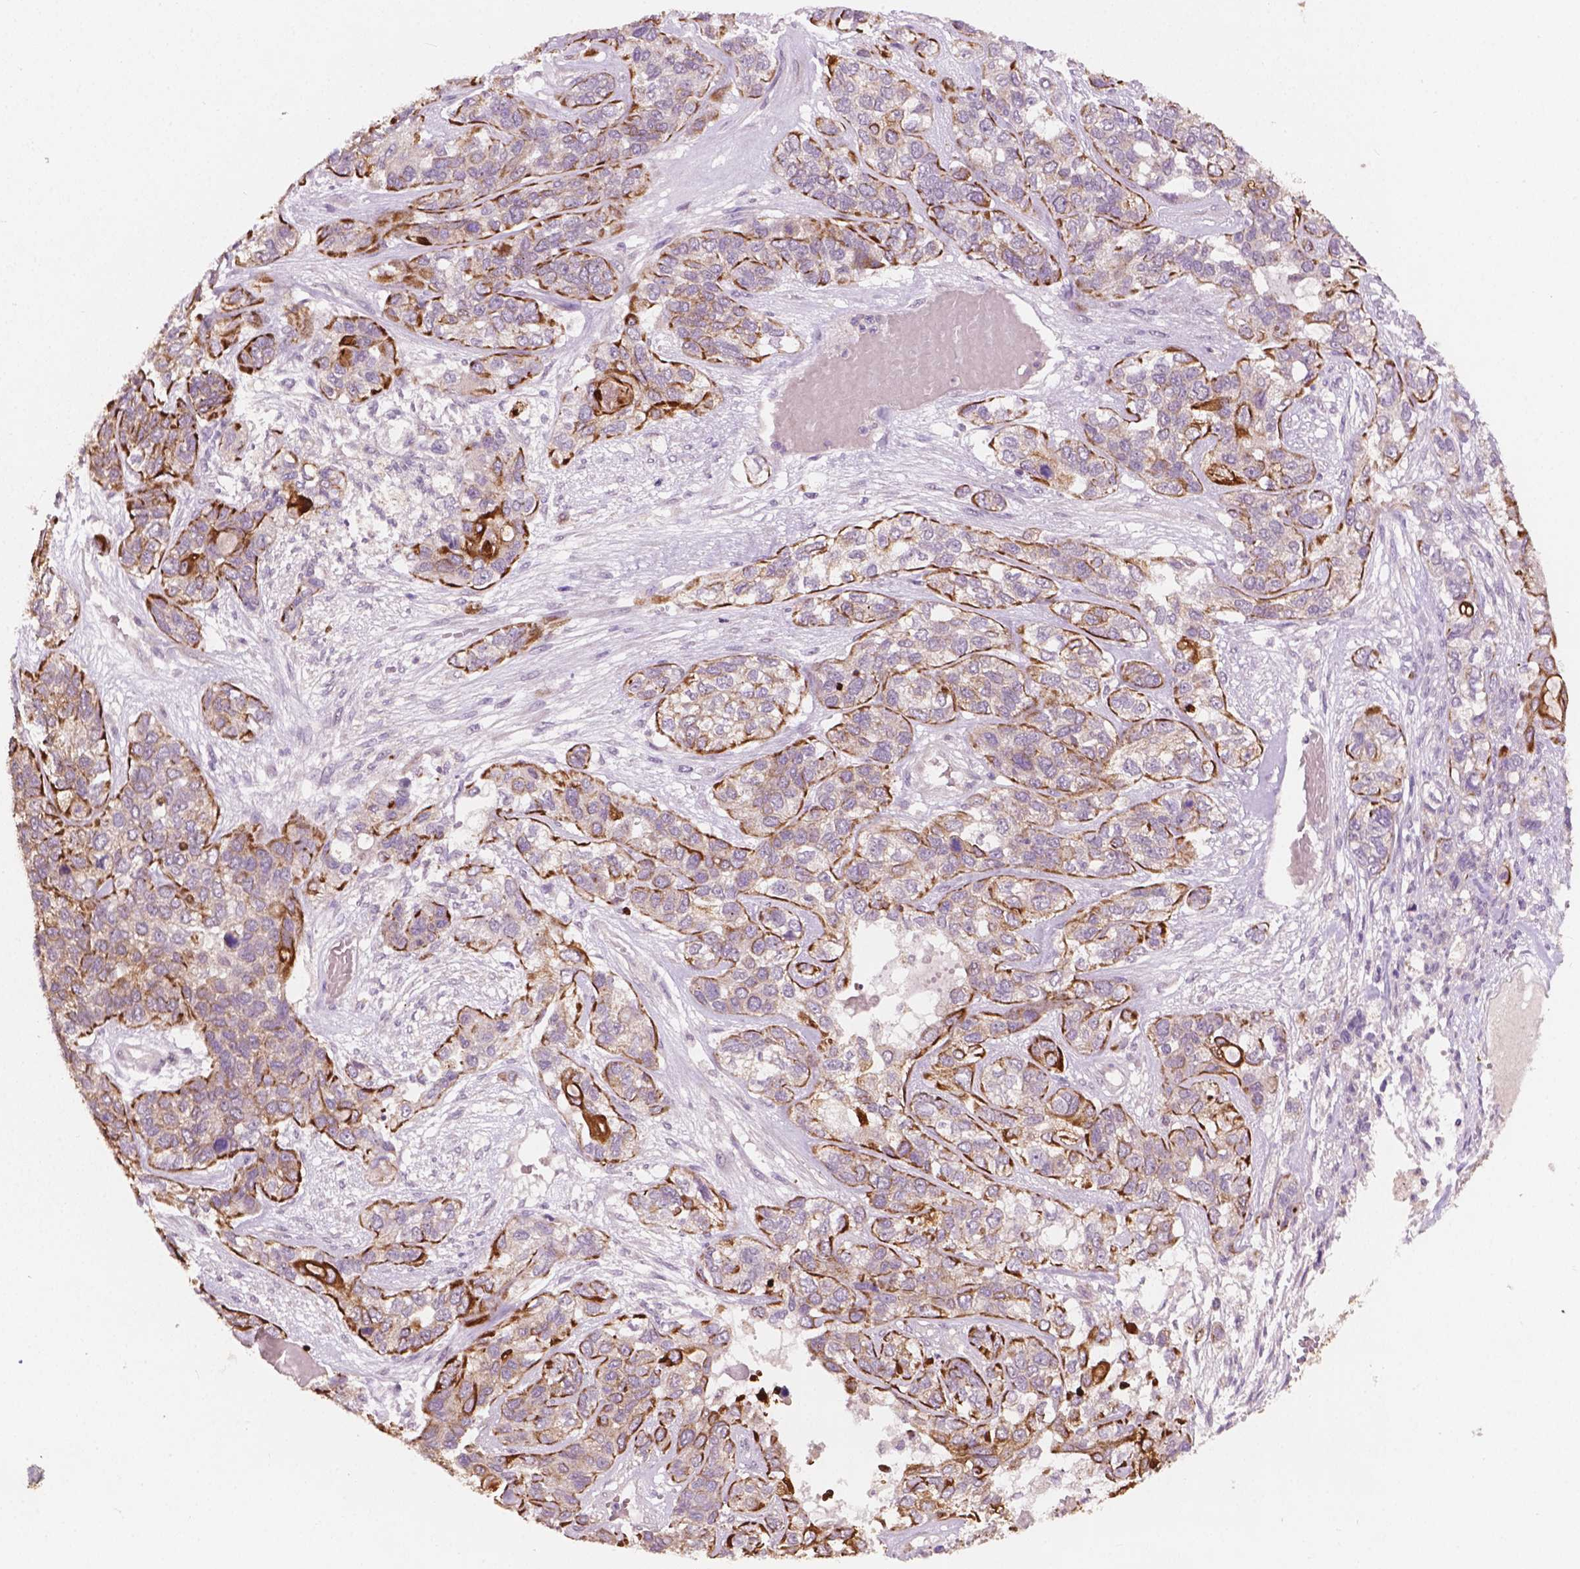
{"staining": {"intensity": "moderate", "quantity": "25%-75%", "location": "cytoplasmic/membranous"}, "tissue": "lung cancer", "cell_type": "Tumor cells", "image_type": "cancer", "snomed": [{"axis": "morphology", "description": "Squamous cell carcinoma, NOS"}, {"axis": "topography", "description": "Lung"}], "caption": "Protein expression analysis of human squamous cell carcinoma (lung) reveals moderate cytoplasmic/membranous positivity in approximately 25%-75% of tumor cells.", "gene": "KRT17", "patient": {"sex": "female", "age": 70}}